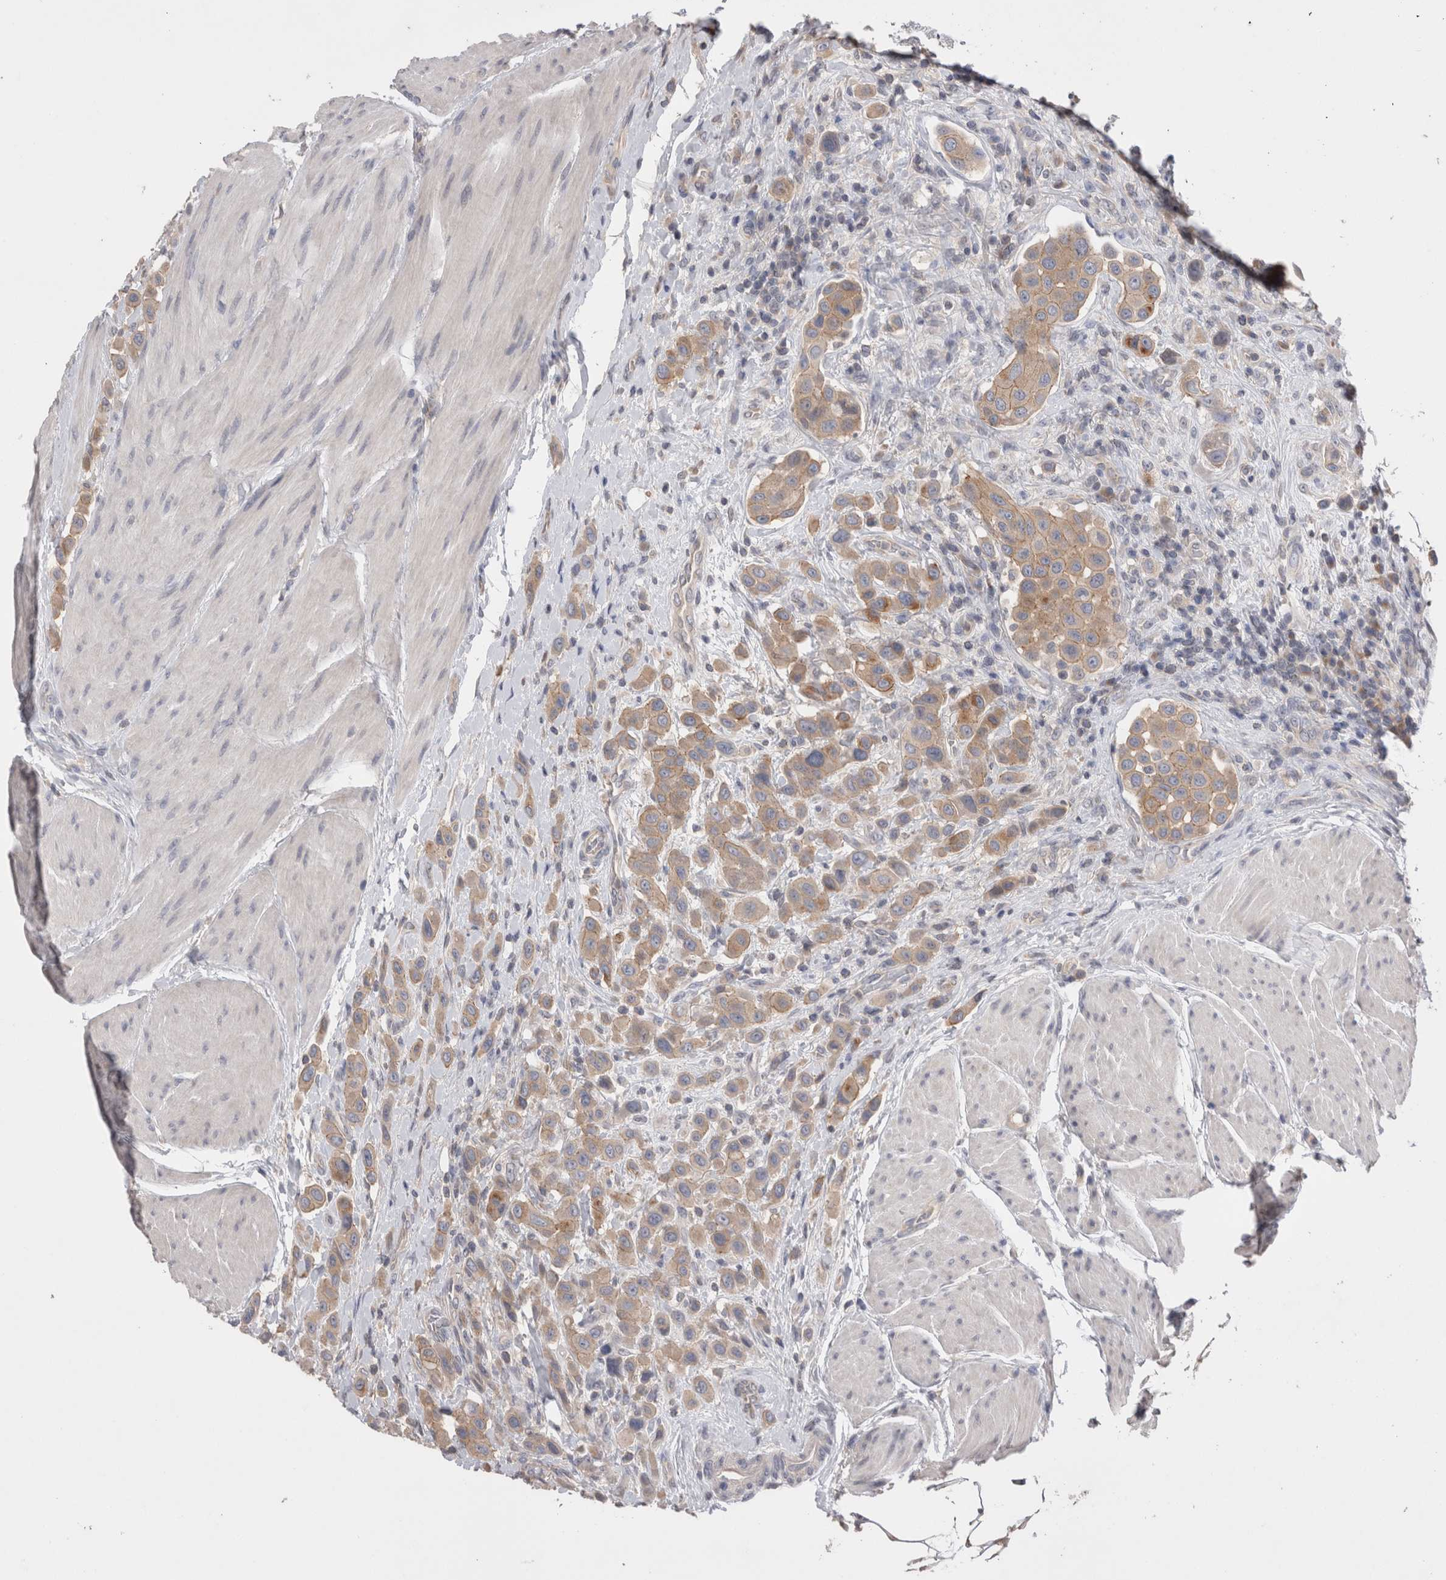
{"staining": {"intensity": "weak", "quantity": ">75%", "location": "cytoplasmic/membranous"}, "tissue": "urothelial cancer", "cell_type": "Tumor cells", "image_type": "cancer", "snomed": [{"axis": "morphology", "description": "Urothelial carcinoma, High grade"}, {"axis": "topography", "description": "Urinary bladder"}], "caption": "This is a micrograph of immunohistochemistry staining of urothelial cancer, which shows weak expression in the cytoplasmic/membranous of tumor cells.", "gene": "OTOR", "patient": {"sex": "male", "age": 50}}